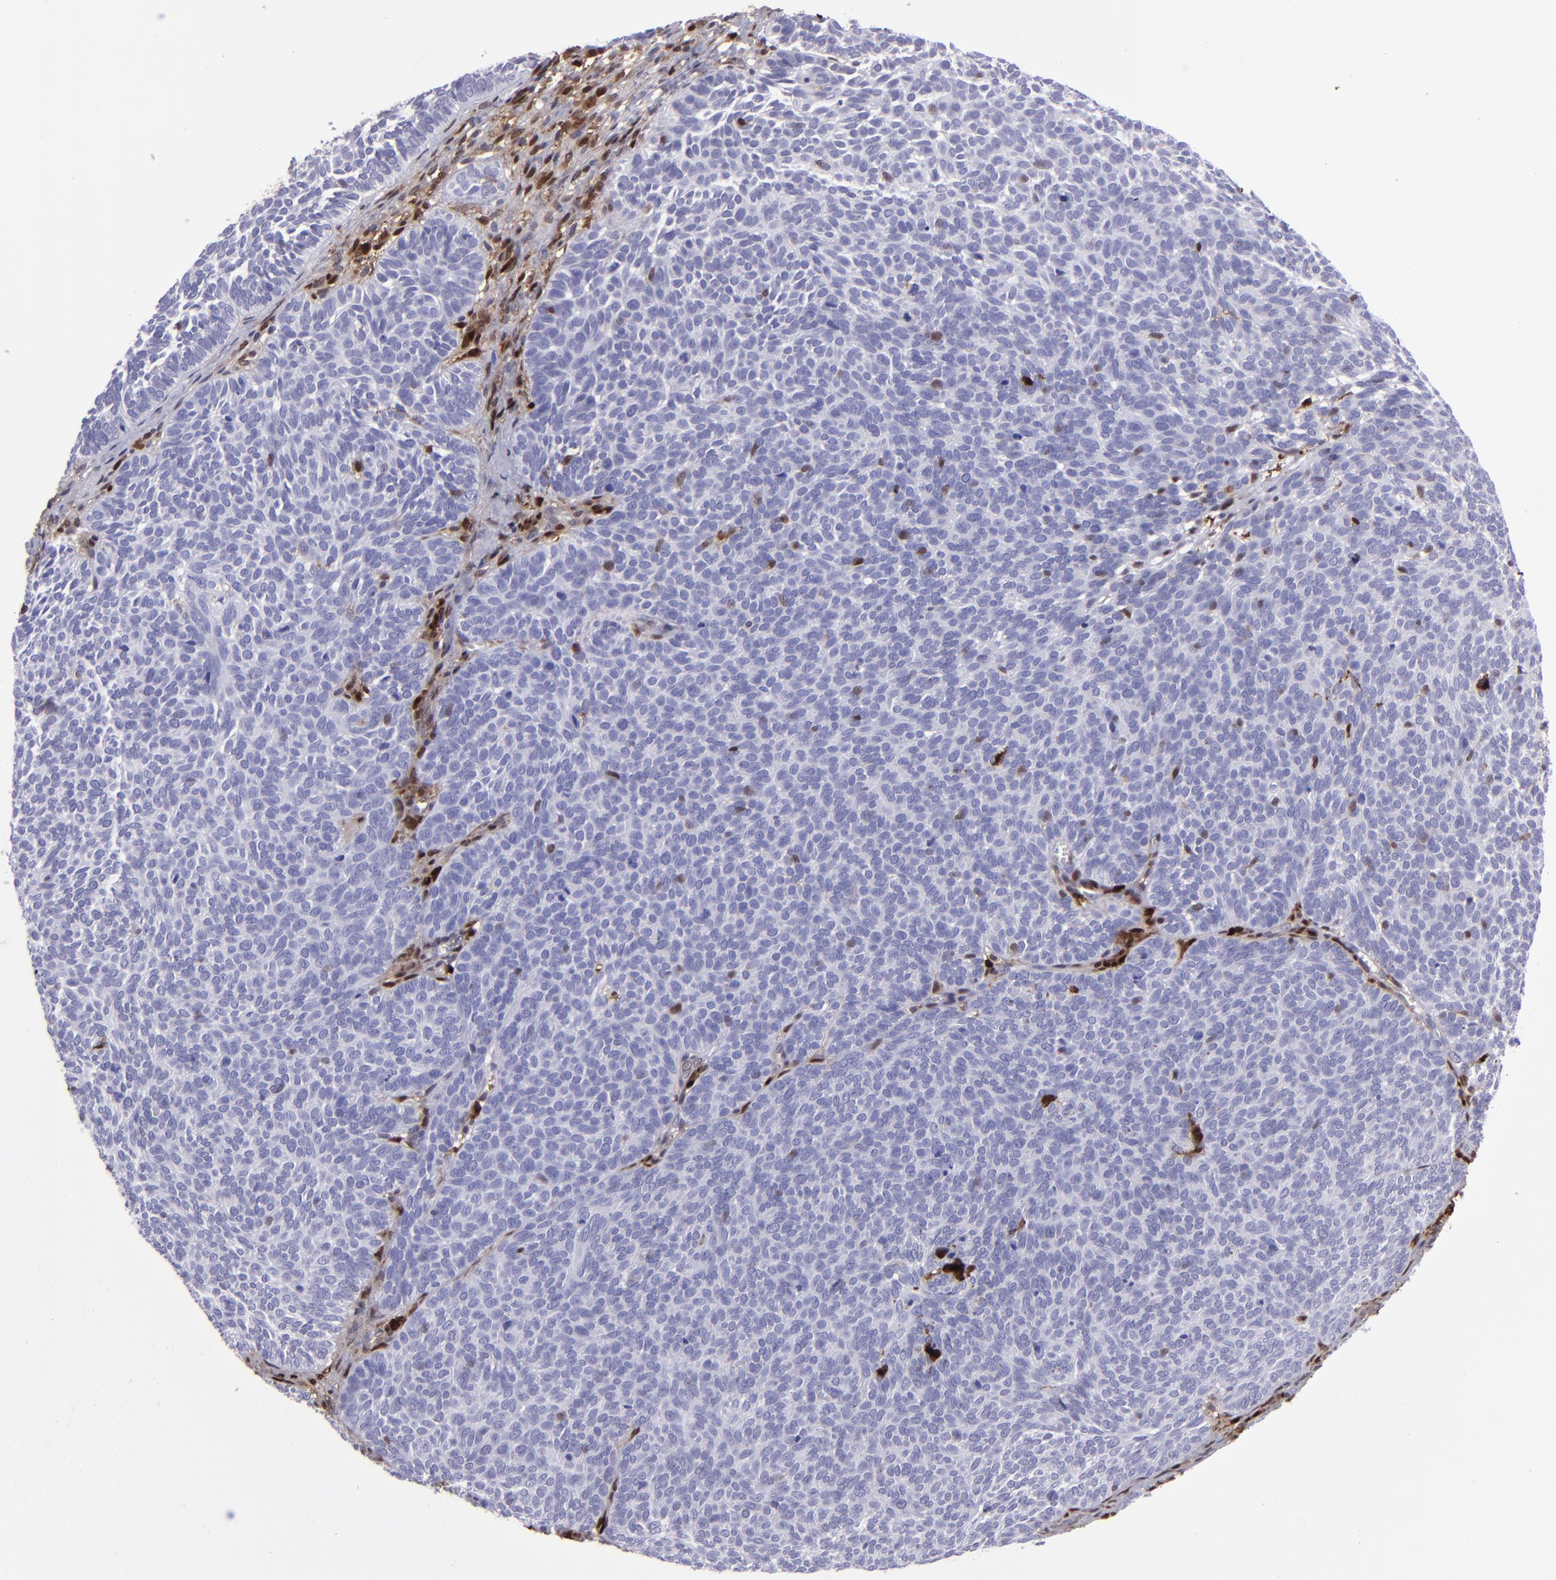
{"staining": {"intensity": "negative", "quantity": "none", "location": "none"}, "tissue": "skin cancer", "cell_type": "Tumor cells", "image_type": "cancer", "snomed": [{"axis": "morphology", "description": "Basal cell carcinoma"}, {"axis": "topography", "description": "Skin"}], "caption": "Immunohistochemistry (IHC) image of neoplastic tissue: human skin cancer stained with DAB displays no significant protein expression in tumor cells.", "gene": "TYMP", "patient": {"sex": "male", "age": 63}}